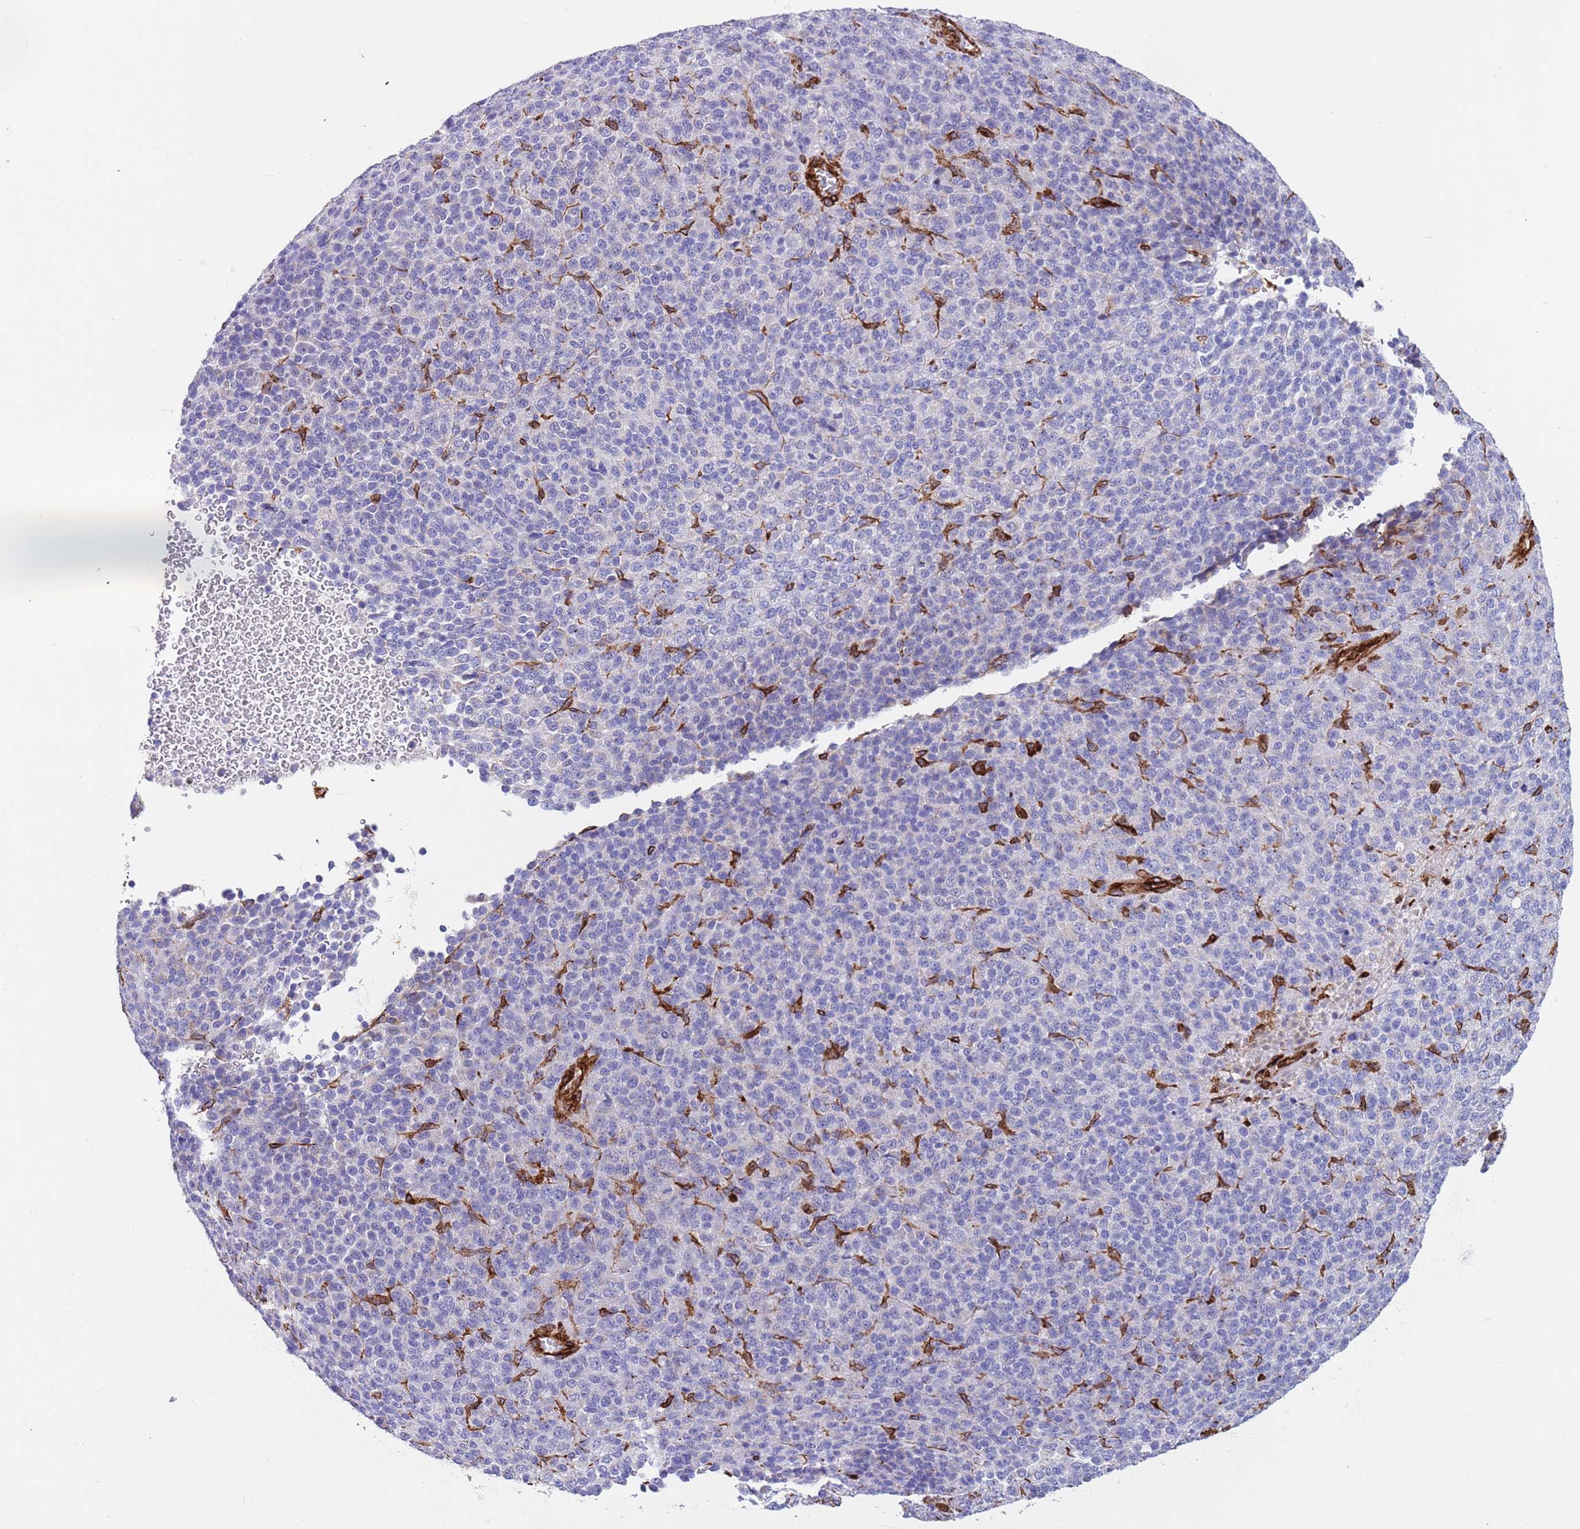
{"staining": {"intensity": "negative", "quantity": "none", "location": "none"}, "tissue": "melanoma", "cell_type": "Tumor cells", "image_type": "cancer", "snomed": [{"axis": "morphology", "description": "Malignant melanoma, Metastatic site"}, {"axis": "topography", "description": "Brain"}], "caption": "The photomicrograph reveals no significant expression in tumor cells of malignant melanoma (metastatic site).", "gene": "CAV2", "patient": {"sex": "female", "age": 56}}